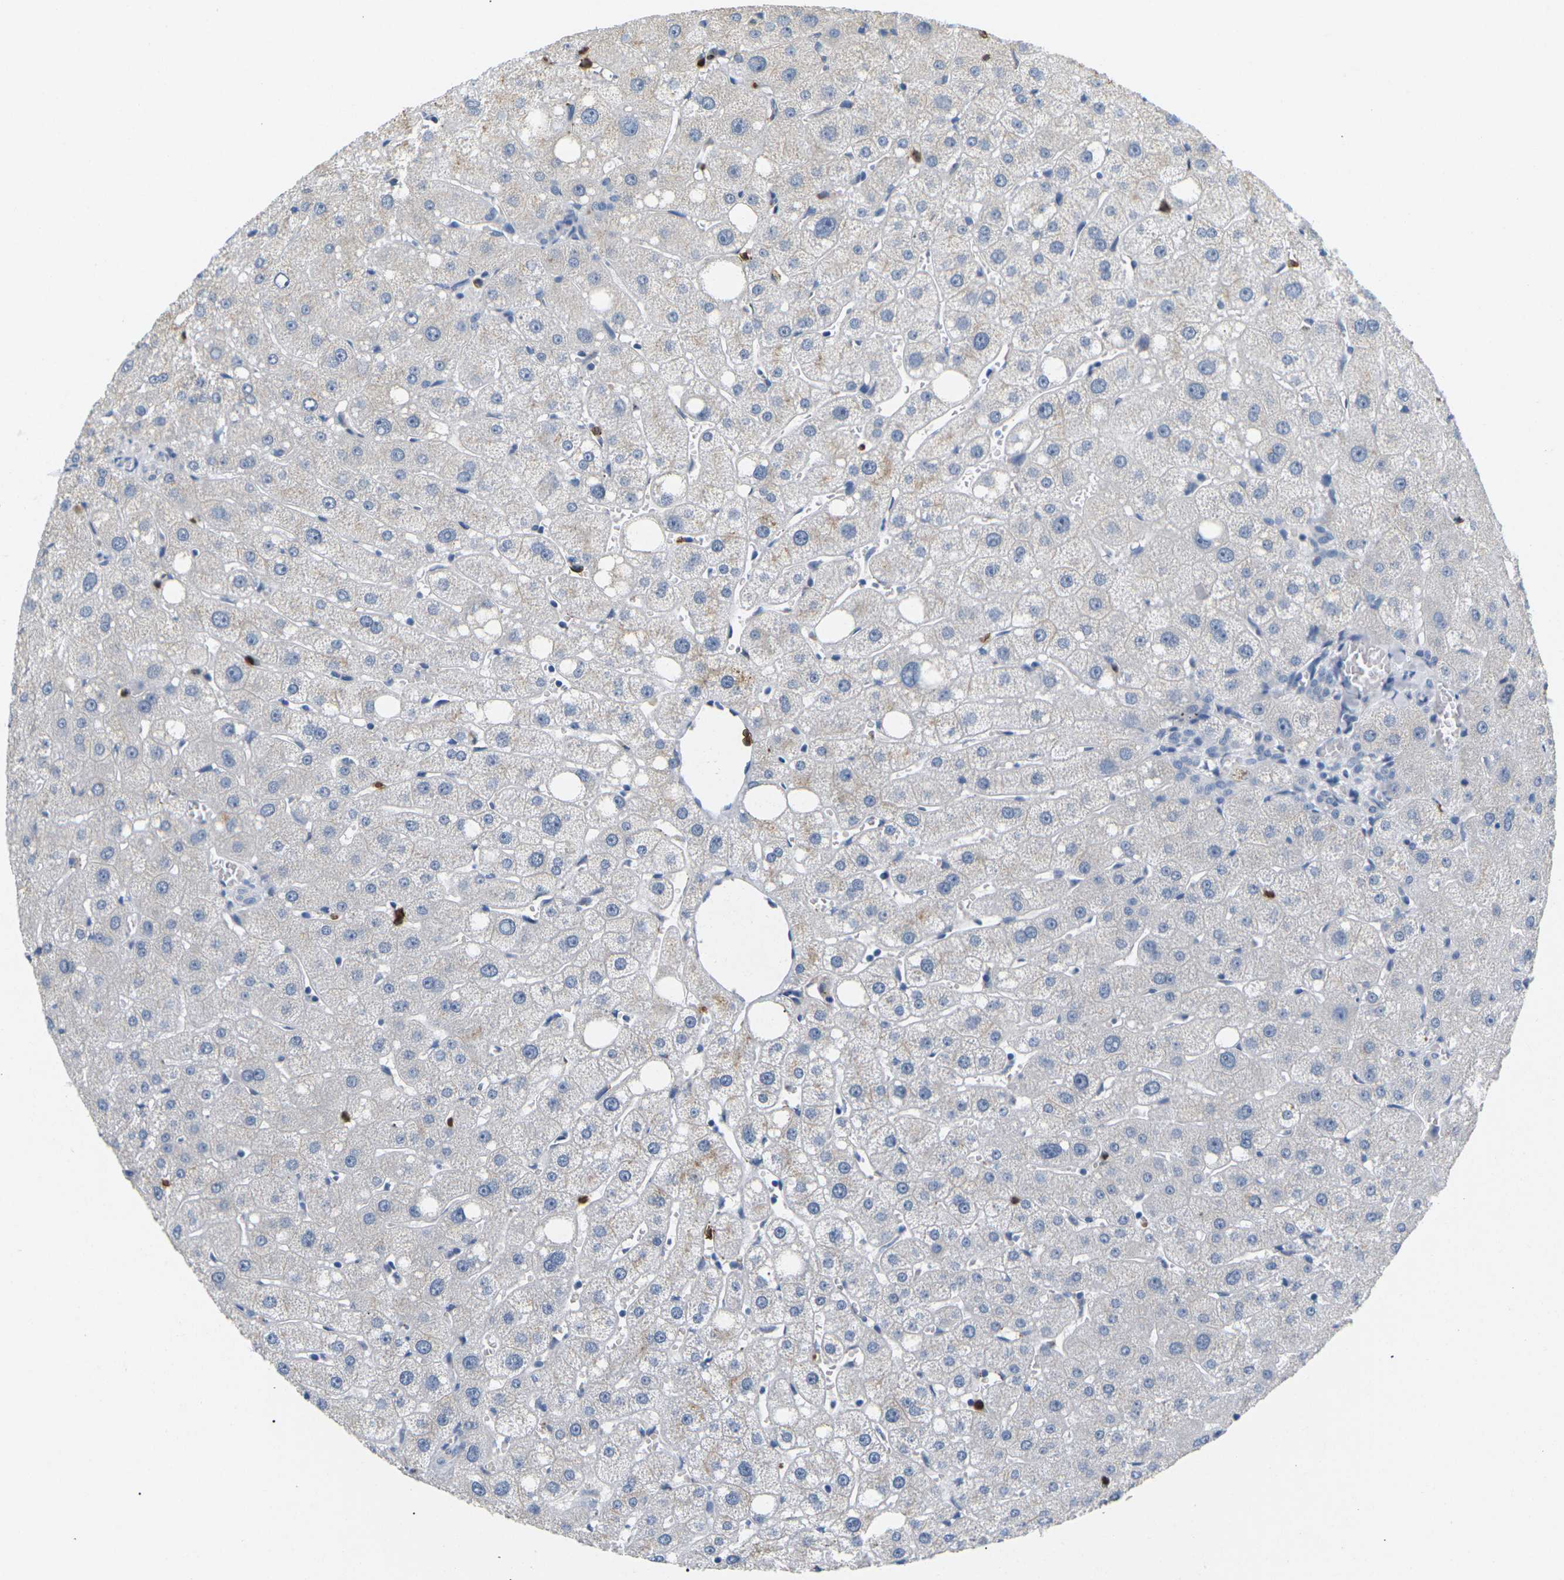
{"staining": {"intensity": "negative", "quantity": "none", "location": "none"}, "tissue": "liver", "cell_type": "Cholangiocytes", "image_type": "normal", "snomed": [{"axis": "morphology", "description": "Normal tissue, NOS"}, {"axis": "topography", "description": "Liver"}], "caption": "A high-resolution image shows immunohistochemistry (IHC) staining of unremarkable liver, which shows no significant staining in cholangiocytes. Brightfield microscopy of immunohistochemistry stained with DAB (brown) and hematoxylin (blue), captured at high magnification.", "gene": "ADM", "patient": {"sex": "male", "age": 73}}